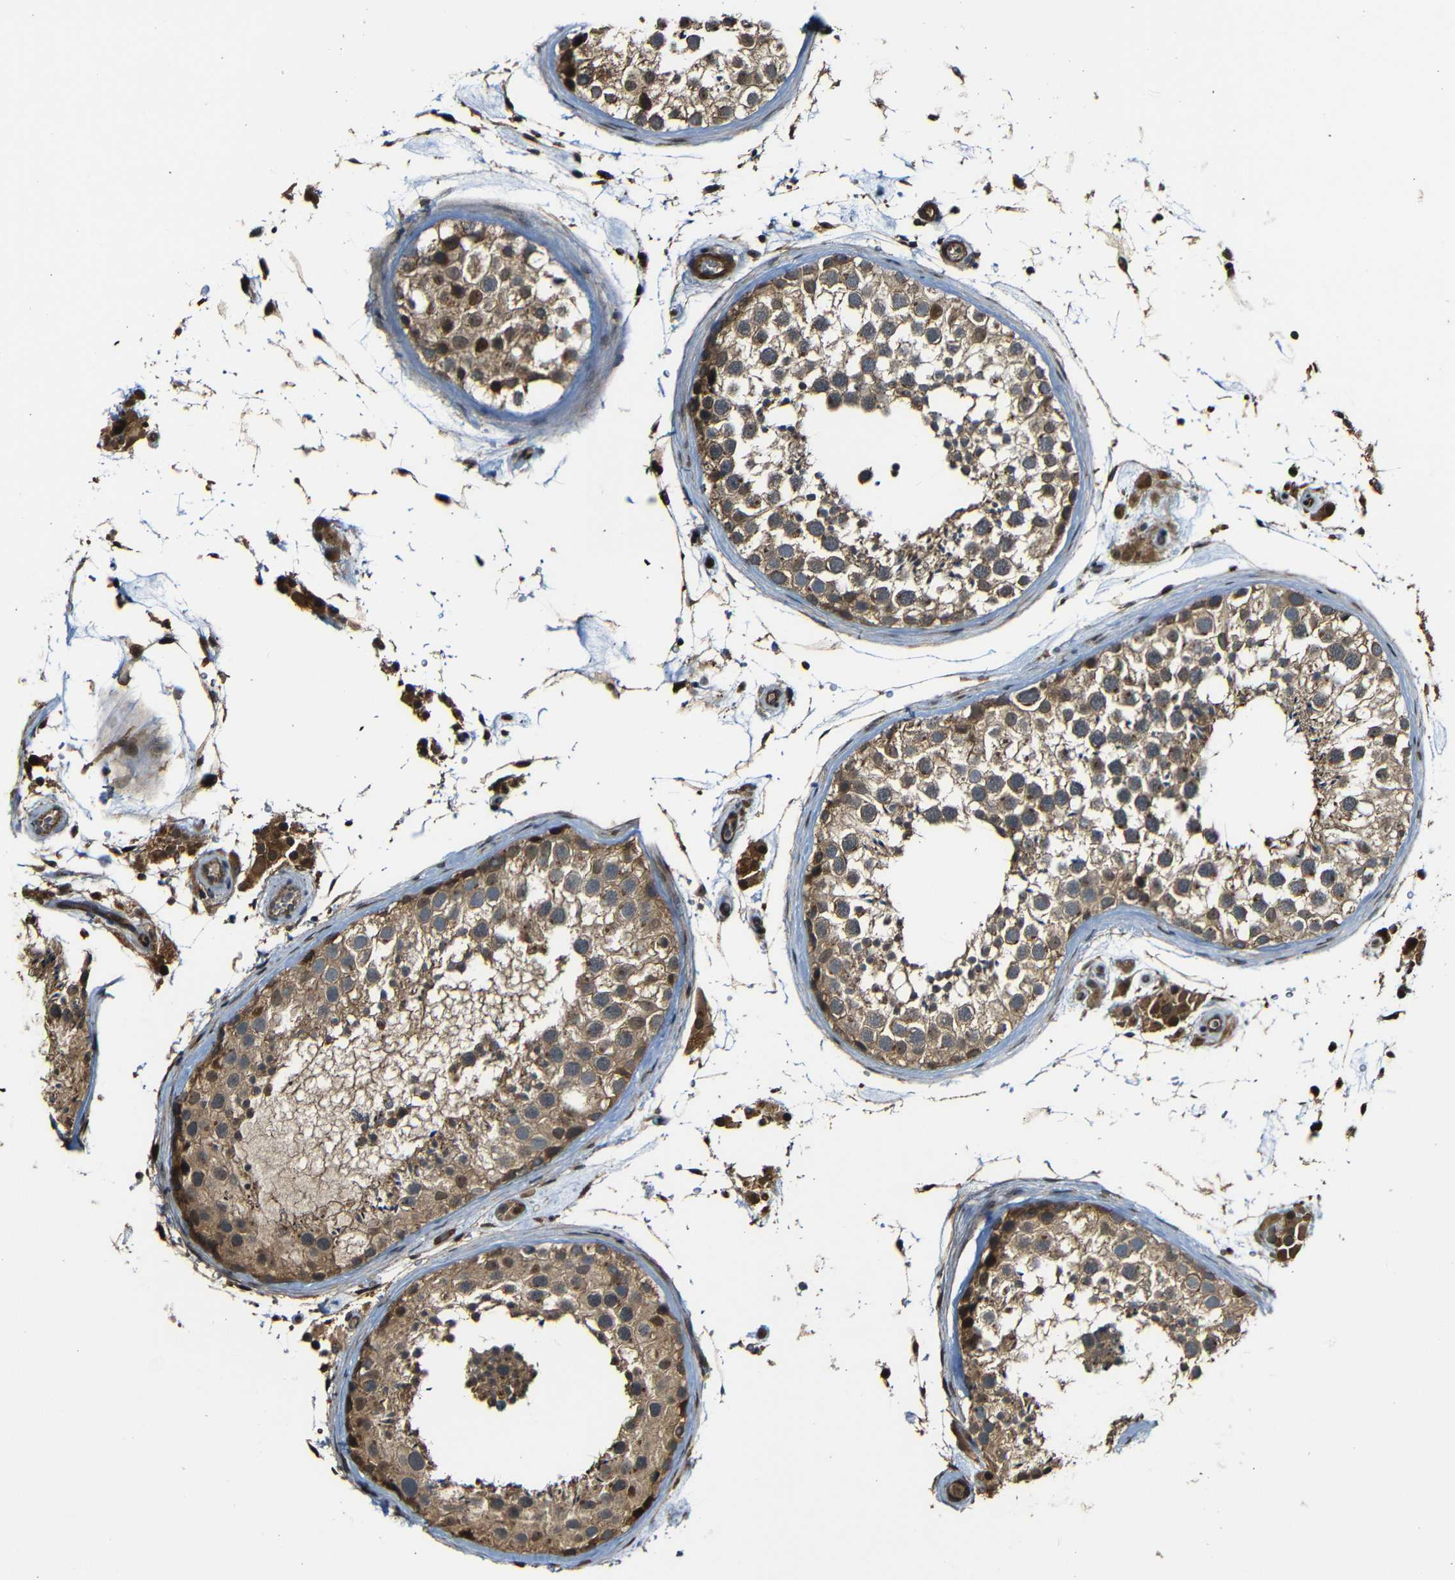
{"staining": {"intensity": "moderate", "quantity": ">75%", "location": "cytoplasmic/membranous,nuclear"}, "tissue": "testis", "cell_type": "Cells in seminiferous ducts", "image_type": "normal", "snomed": [{"axis": "morphology", "description": "Normal tissue, NOS"}, {"axis": "topography", "description": "Testis"}], "caption": "Protein expression analysis of benign human testis reveals moderate cytoplasmic/membranous,nuclear positivity in about >75% of cells in seminiferous ducts. The staining was performed using DAB (3,3'-diaminobenzidine), with brown indicating positive protein expression. Nuclei are stained blue with hematoxylin.", "gene": "RELL1", "patient": {"sex": "male", "age": 46}}